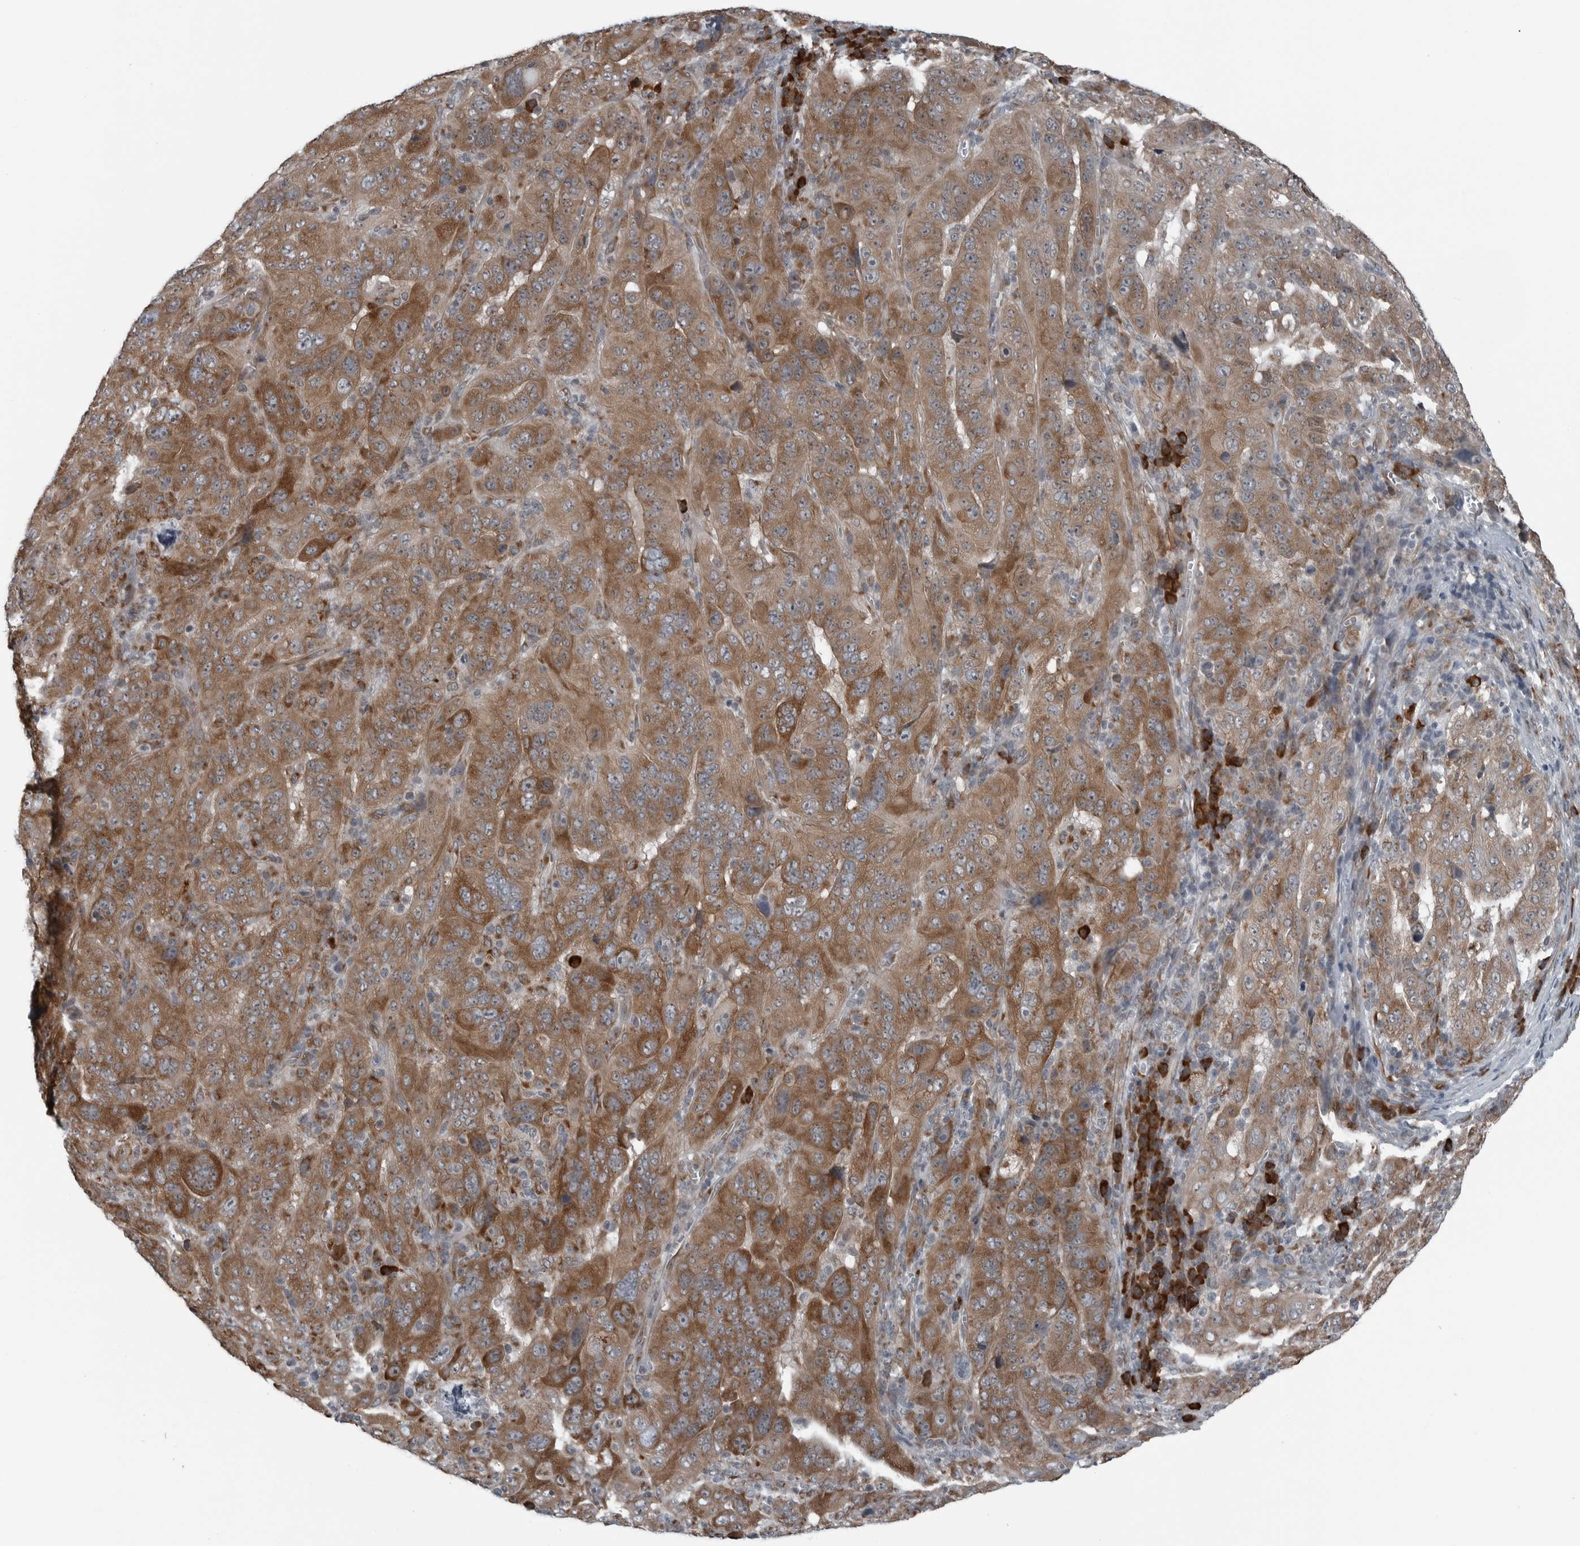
{"staining": {"intensity": "moderate", "quantity": ">75%", "location": "cytoplasmic/membranous"}, "tissue": "pancreatic cancer", "cell_type": "Tumor cells", "image_type": "cancer", "snomed": [{"axis": "morphology", "description": "Adenocarcinoma, NOS"}, {"axis": "topography", "description": "Pancreas"}], "caption": "A brown stain shows moderate cytoplasmic/membranous expression of a protein in human pancreatic cancer tumor cells.", "gene": "CEP85", "patient": {"sex": "male", "age": 63}}